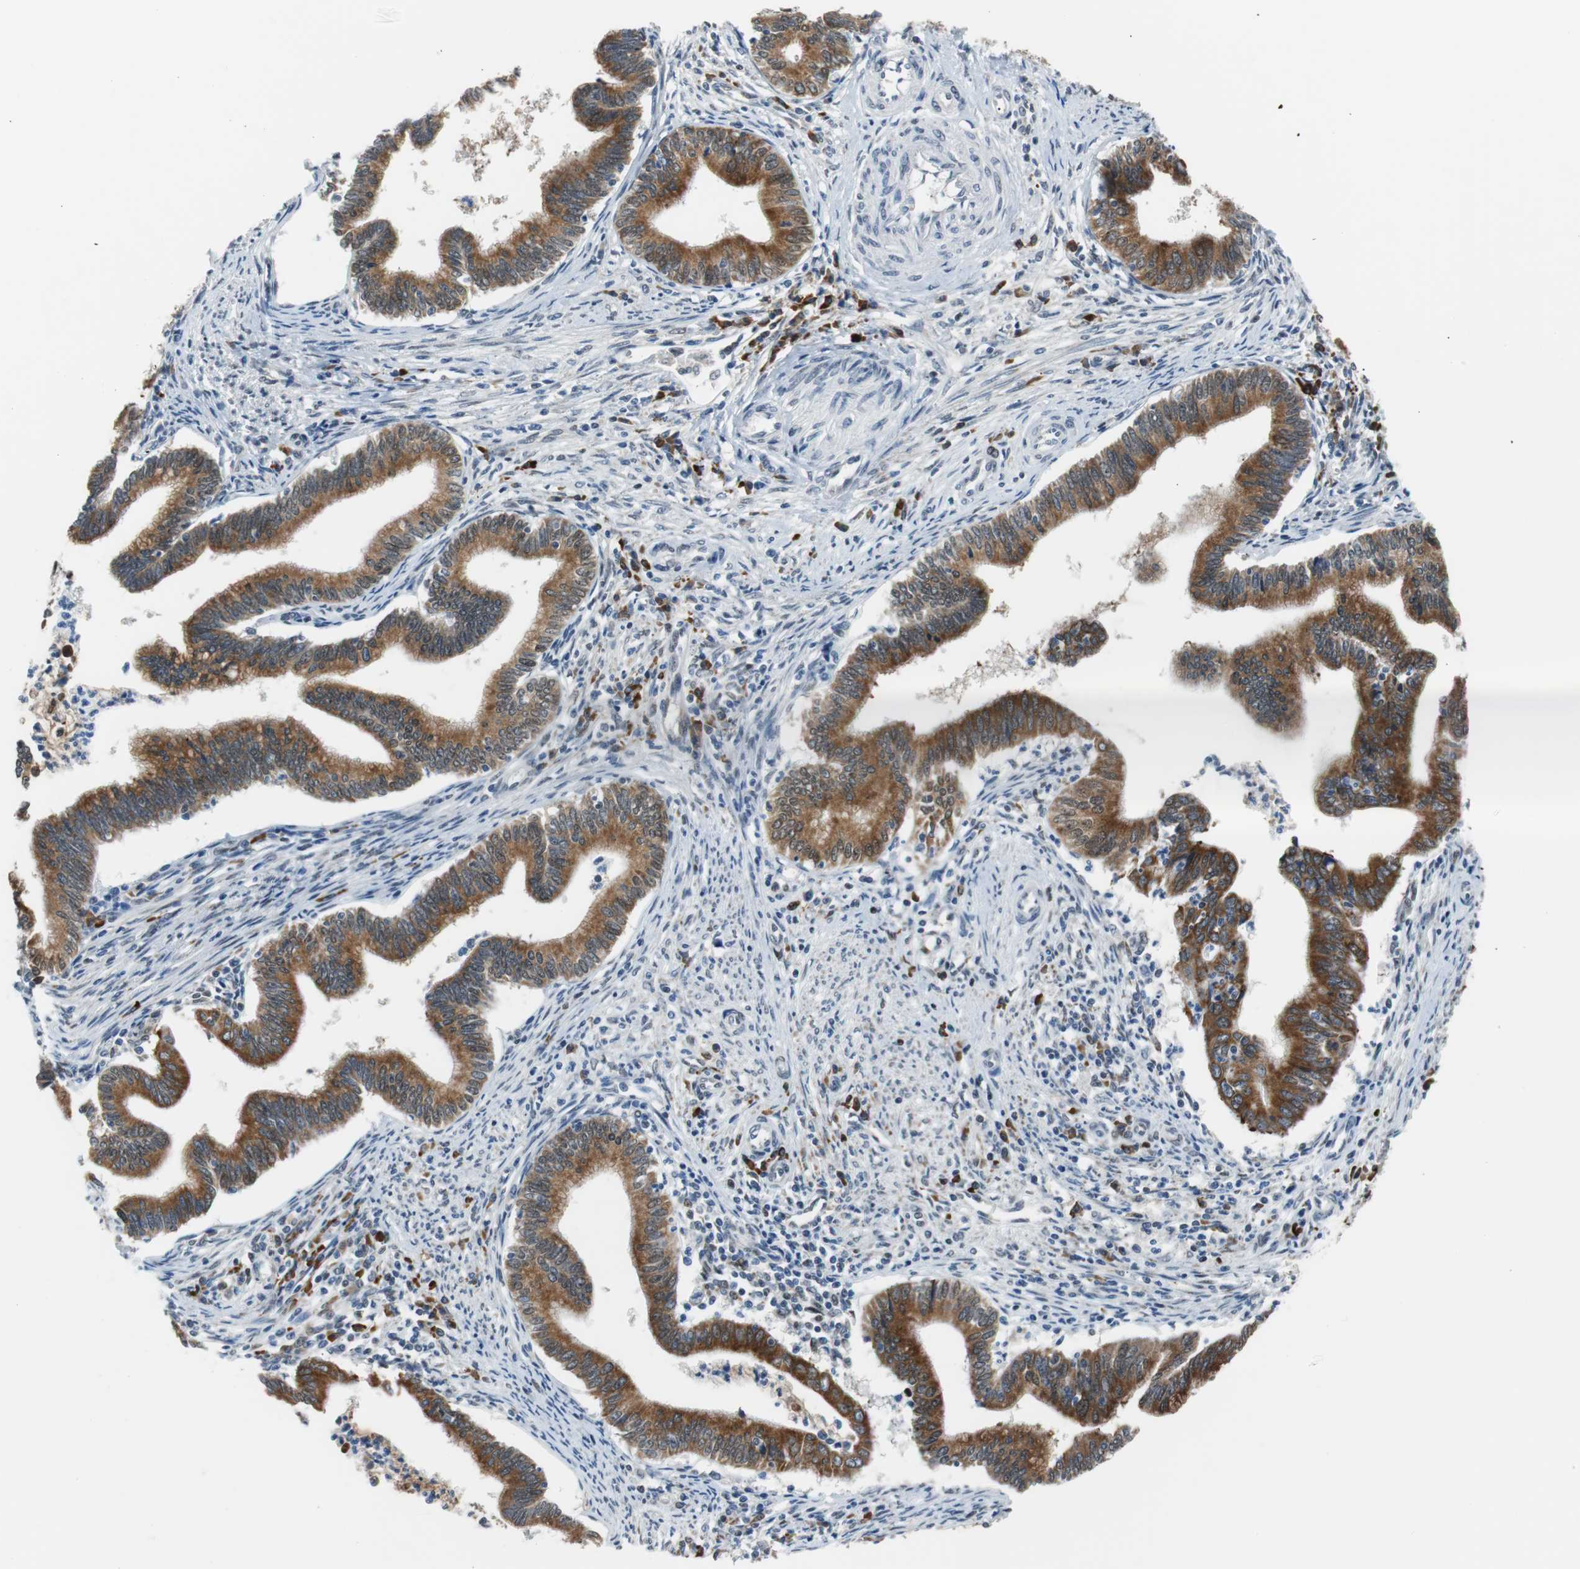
{"staining": {"intensity": "strong", "quantity": ">75%", "location": "cytoplasmic/membranous"}, "tissue": "cervical cancer", "cell_type": "Tumor cells", "image_type": "cancer", "snomed": [{"axis": "morphology", "description": "Adenocarcinoma, NOS"}, {"axis": "topography", "description": "Cervix"}], "caption": "Immunohistochemical staining of cervical cancer (adenocarcinoma) shows strong cytoplasmic/membranous protein expression in approximately >75% of tumor cells.", "gene": "USP28", "patient": {"sex": "female", "age": 36}}